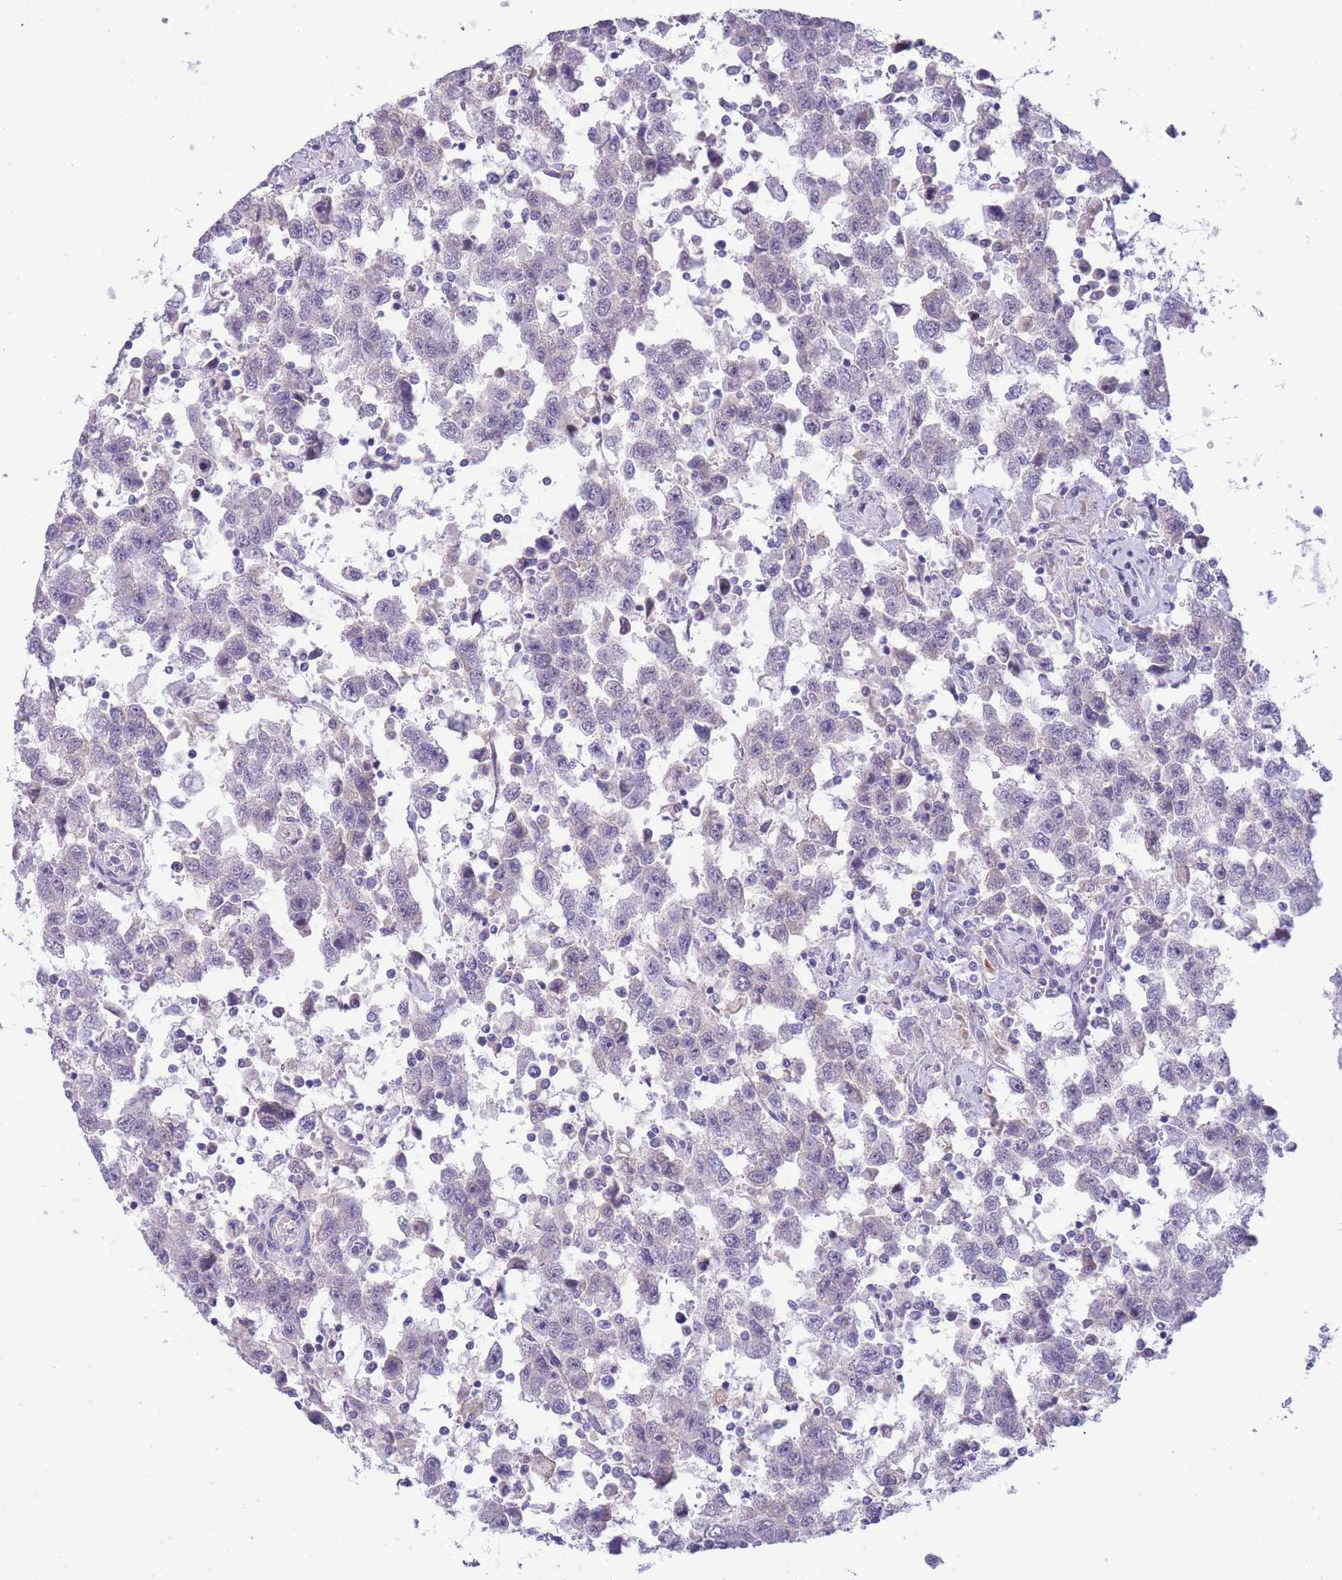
{"staining": {"intensity": "negative", "quantity": "none", "location": "none"}, "tissue": "testis cancer", "cell_type": "Tumor cells", "image_type": "cancer", "snomed": [{"axis": "morphology", "description": "Seminoma, NOS"}, {"axis": "topography", "description": "Testis"}], "caption": "Tumor cells show no significant protein staining in testis cancer.", "gene": "PRR23B", "patient": {"sex": "male", "age": 41}}